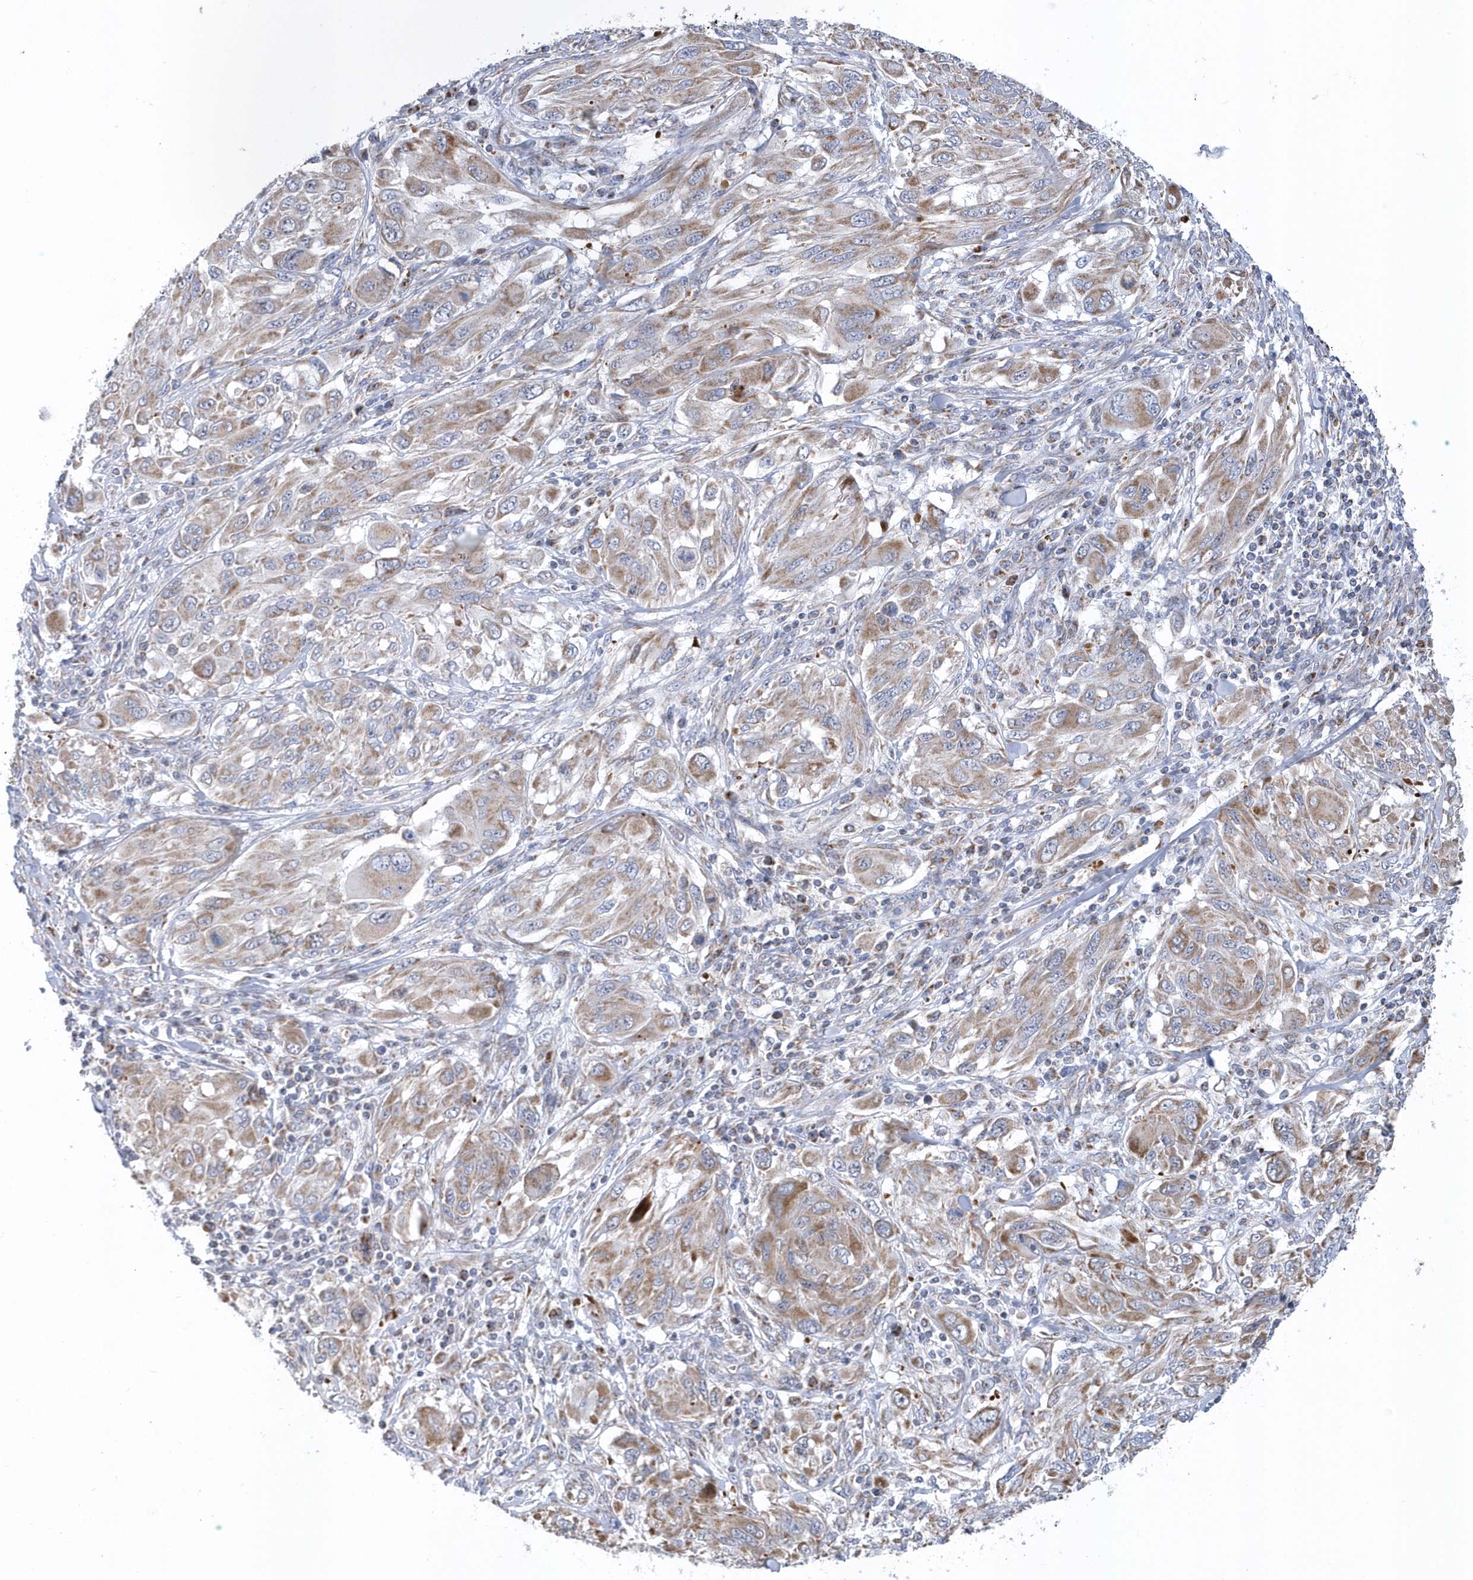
{"staining": {"intensity": "moderate", "quantity": ">75%", "location": "cytoplasmic/membranous"}, "tissue": "melanoma", "cell_type": "Tumor cells", "image_type": "cancer", "snomed": [{"axis": "morphology", "description": "Malignant melanoma, NOS"}, {"axis": "topography", "description": "Skin"}], "caption": "Immunohistochemistry photomicrograph of human melanoma stained for a protein (brown), which displays medium levels of moderate cytoplasmic/membranous positivity in approximately >75% of tumor cells.", "gene": "VWA5B2", "patient": {"sex": "female", "age": 91}}